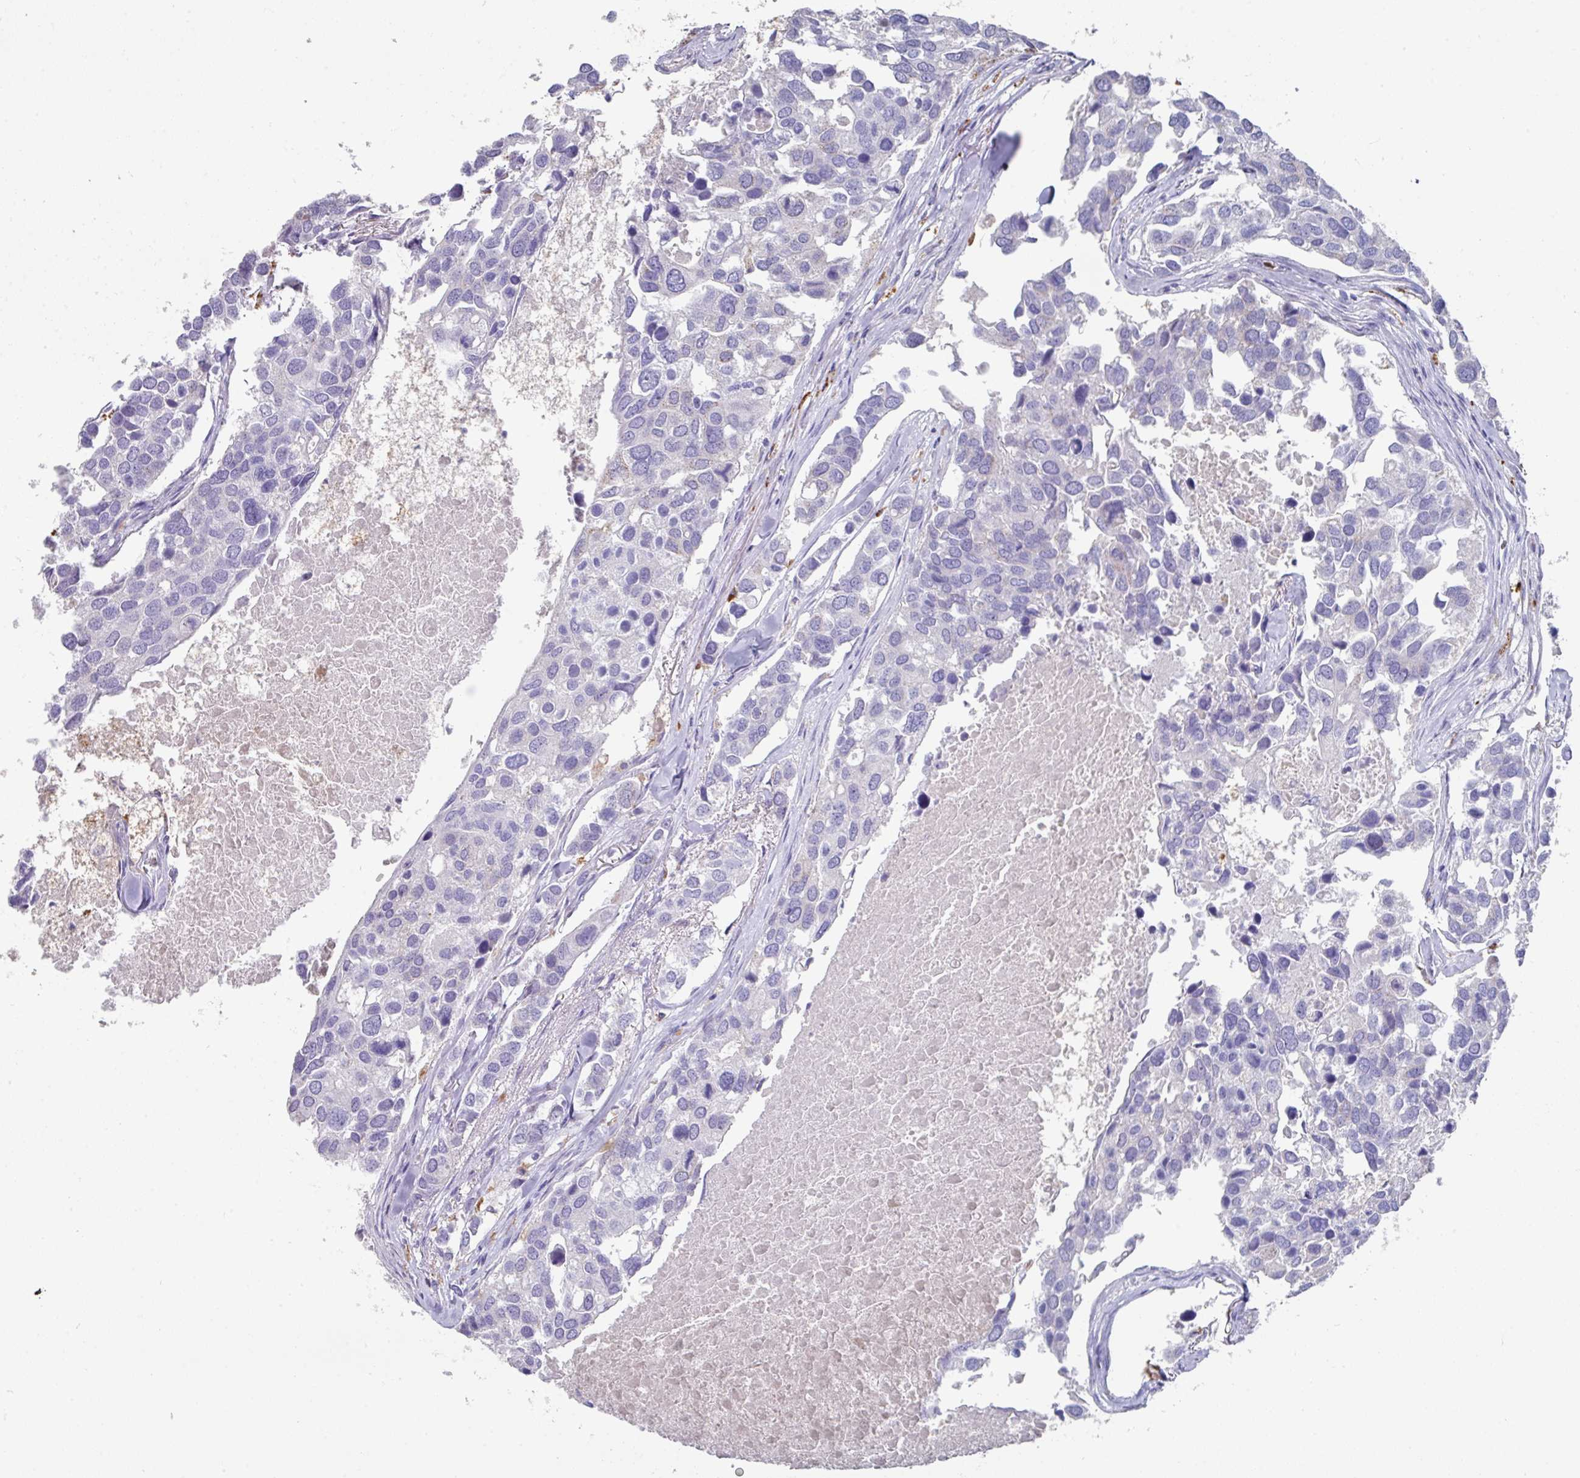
{"staining": {"intensity": "negative", "quantity": "none", "location": "none"}, "tissue": "breast cancer", "cell_type": "Tumor cells", "image_type": "cancer", "snomed": [{"axis": "morphology", "description": "Duct carcinoma"}, {"axis": "topography", "description": "Breast"}], "caption": "Breast cancer was stained to show a protein in brown. There is no significant staining in tumor cells.", "gene": "CPVL", "patient": {"sex": "female", "age": 83}}